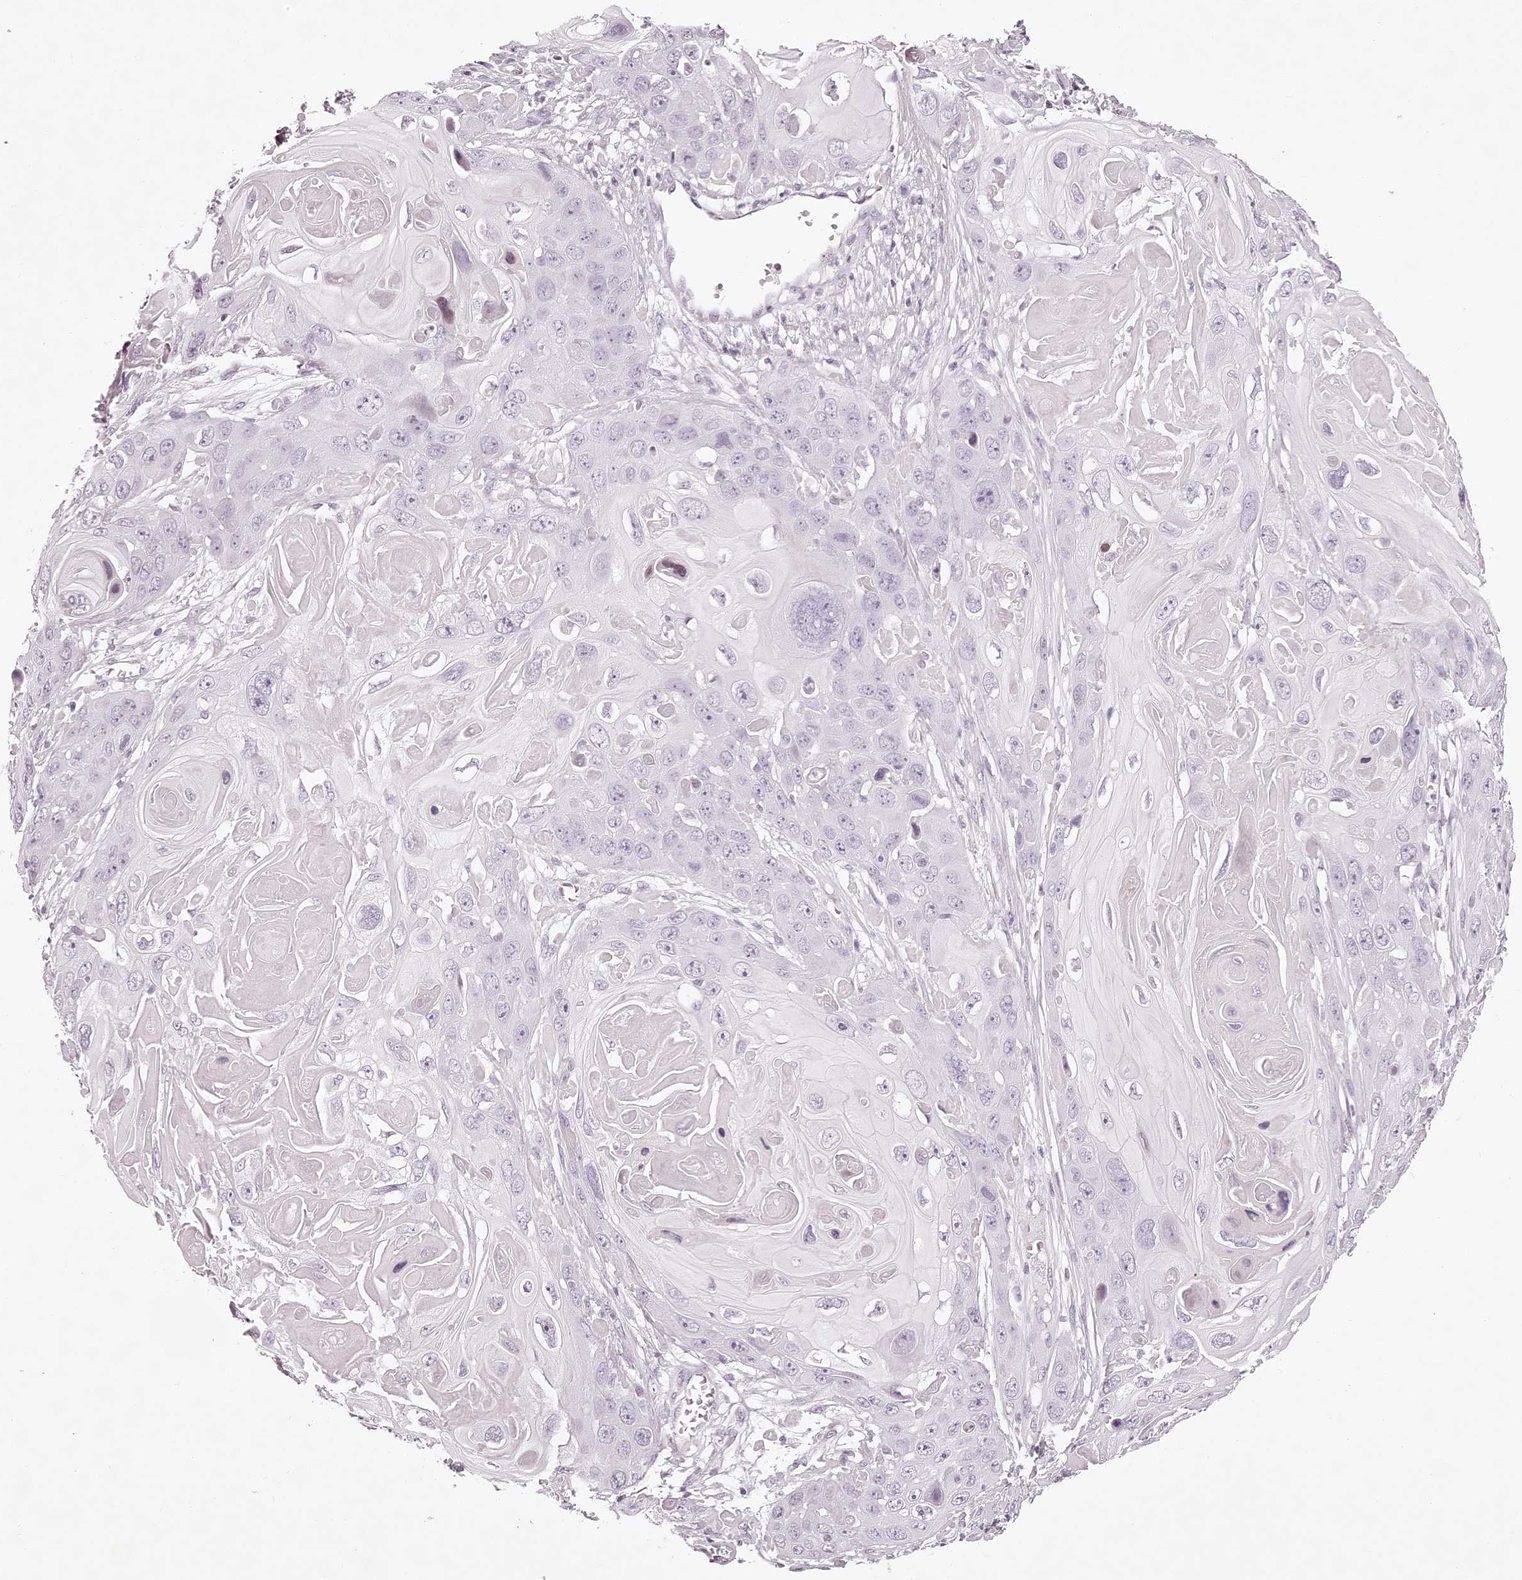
{"staining": {"intensity": "negative", "quantity": "none", "location": "none"}, "tissue": "skin cancer", "cell_type": "Tumor cells", "image_type": "cancer", "snomed": [{"axis": "morphology", "description": "Squamous cell carcinoma, NOS"}, {"axis": "topography", "description": "Skin"}], "caption": "Protein analysis of skin cancer (squamous cell carcinoma) reveals no significant positivity in tumor cells.", "gene": "ELAPOR1", "patient": {"sex": "male", "age": 55}}